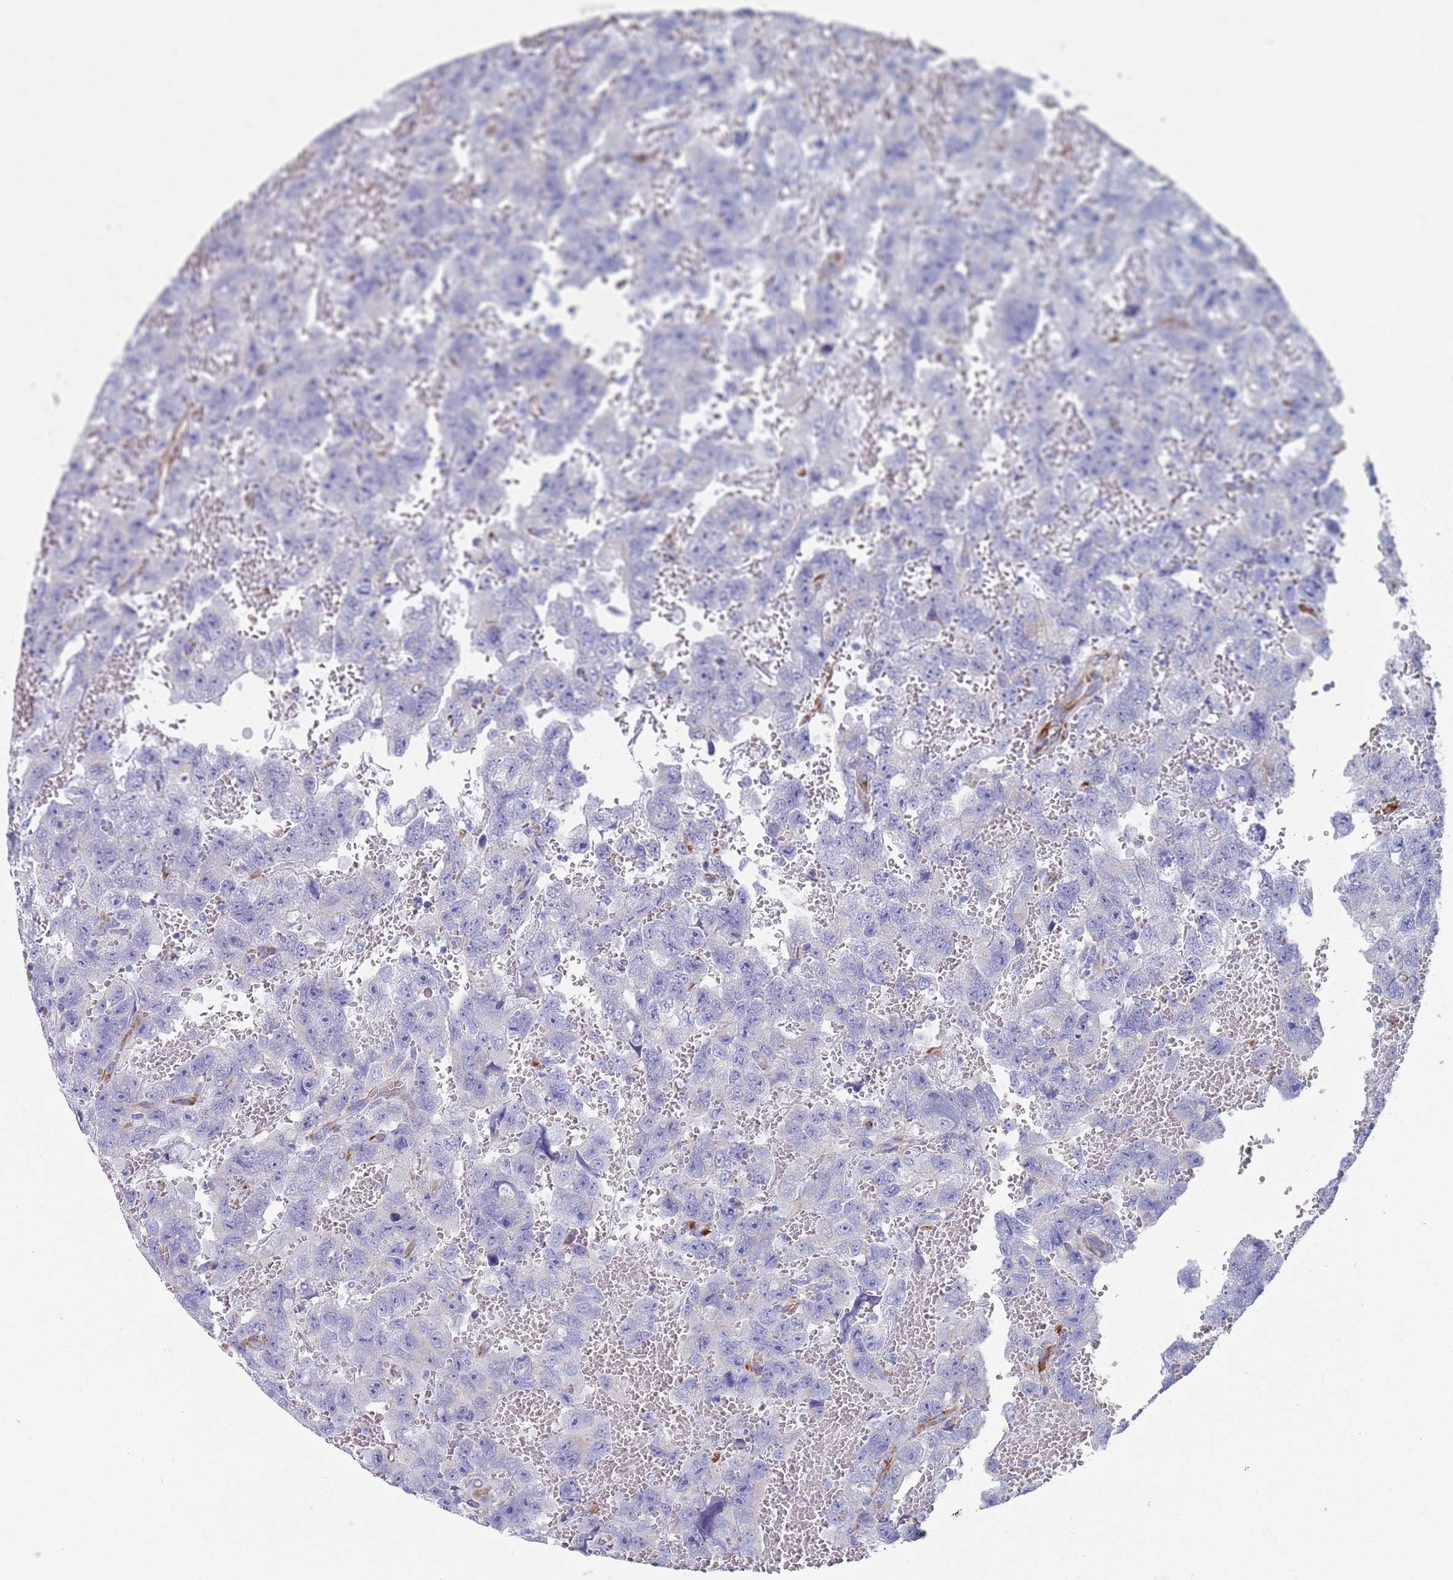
{"staining": {"intensity": "negative", "quantity": "none", "location": "none"}, "tissue": "testis cancer", "cell_type": "Tumor cells", "image_type": "cancer", "snomed": [{"axis": "morphology", "description": "Carcinoma, Embryonal, NOS"}, {"axis": "topography", "description": "Testis"}], "caption": "A high-resolution micrograph shows IHC staining of testis cancer (embryonal carcinoma), which displays no significant positivity in tumor cells. (DAB immunohistochemistry visualized using brightfield microscopy, high magnification).", "gene": "PLOD1", "patient": {"sex": "male", "age": 45}}